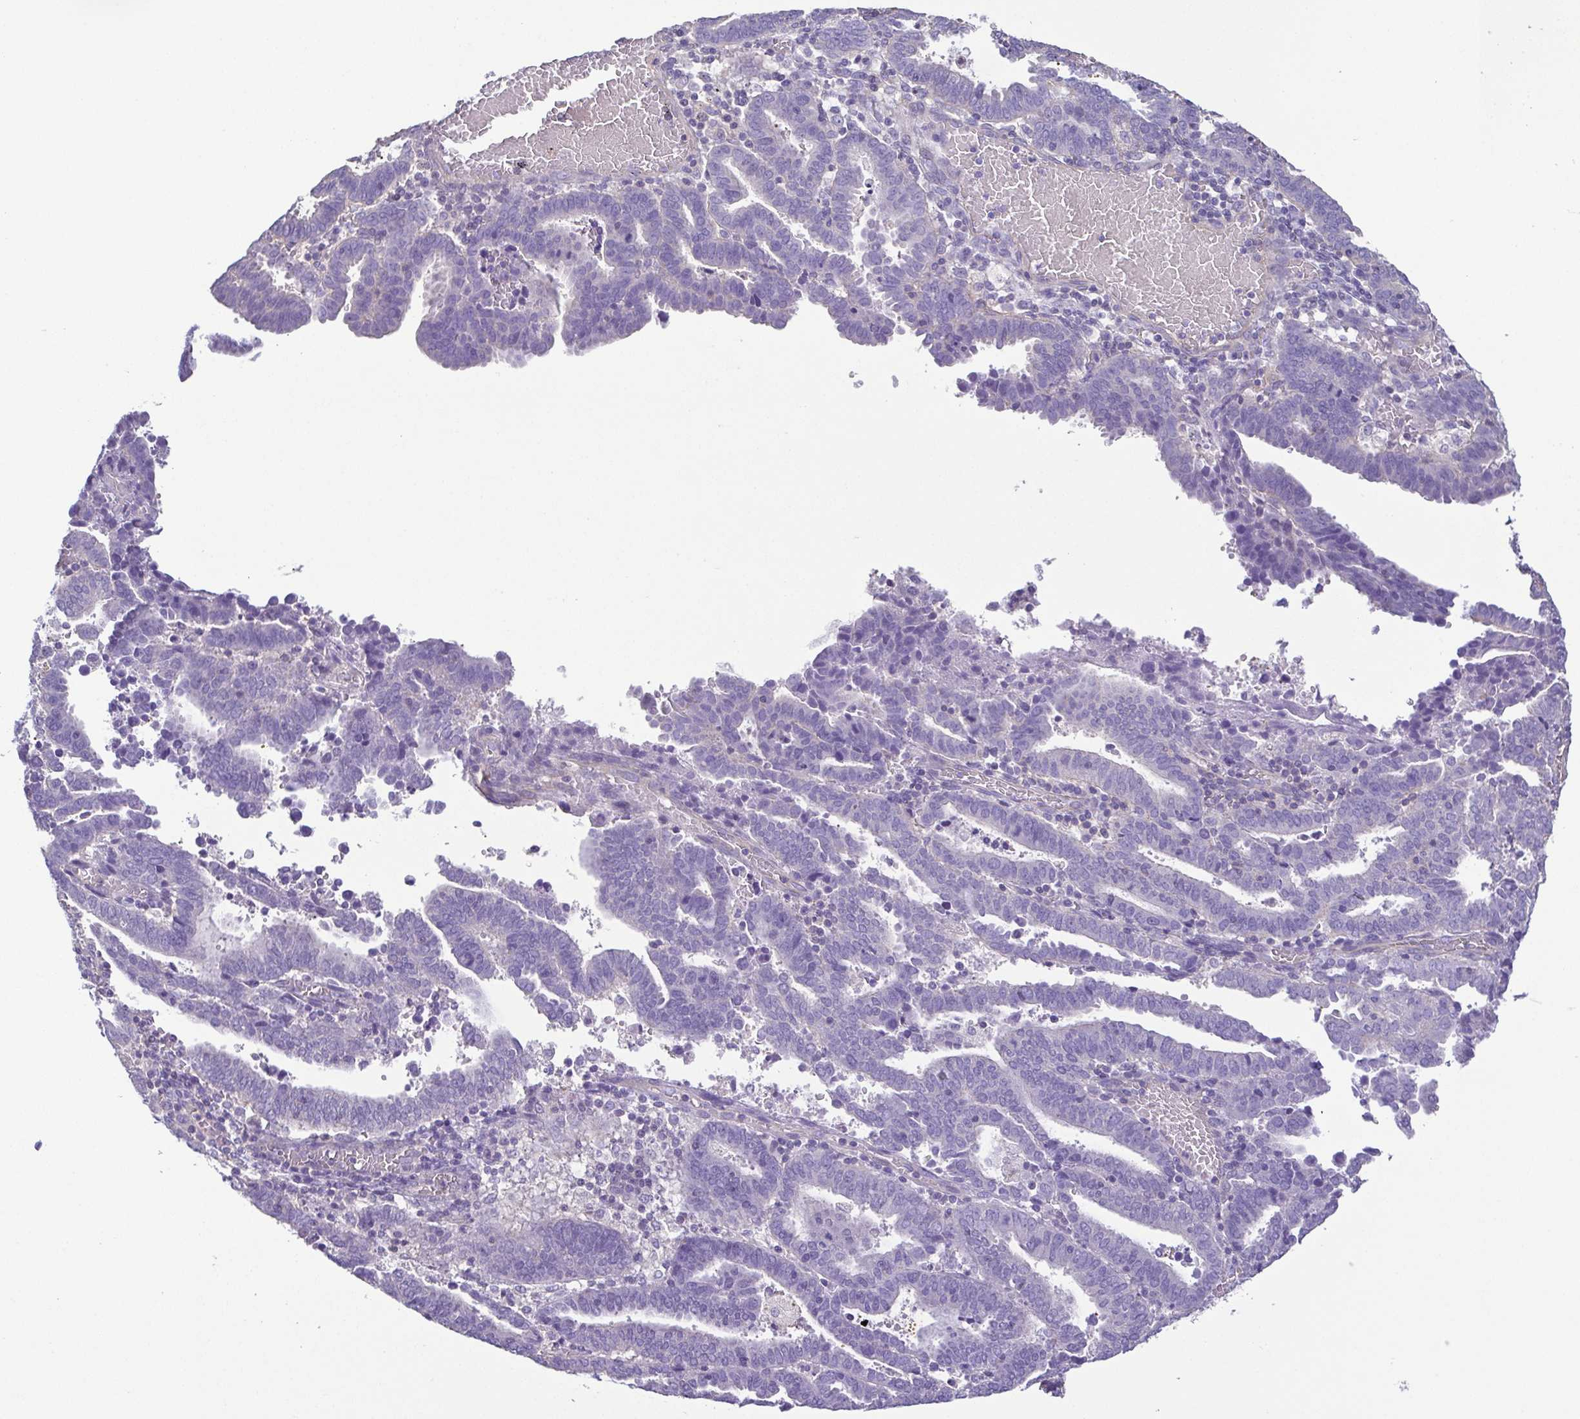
{"staining": {"intensity": "negative", "quantity": "none", "location": "none"}, "tissue": "endometrial cancer", "cell_type": "Tumor cells", "image_type": "cancer", "snomed": [{"axis": "morphology", "description": "Adenocarcinoma, NOS"}, {"axis": "topography", "description": "Uterus"}], "caption": "The photomicrograph exhibits no significant staining in tumor cells of endometrial adenocarcinoma. (DAB immunohistochemistry visualized using brightfield microscopy, high magnification).", "gene": "MYL6", "patient": {"sex": "female", "age": 83}}